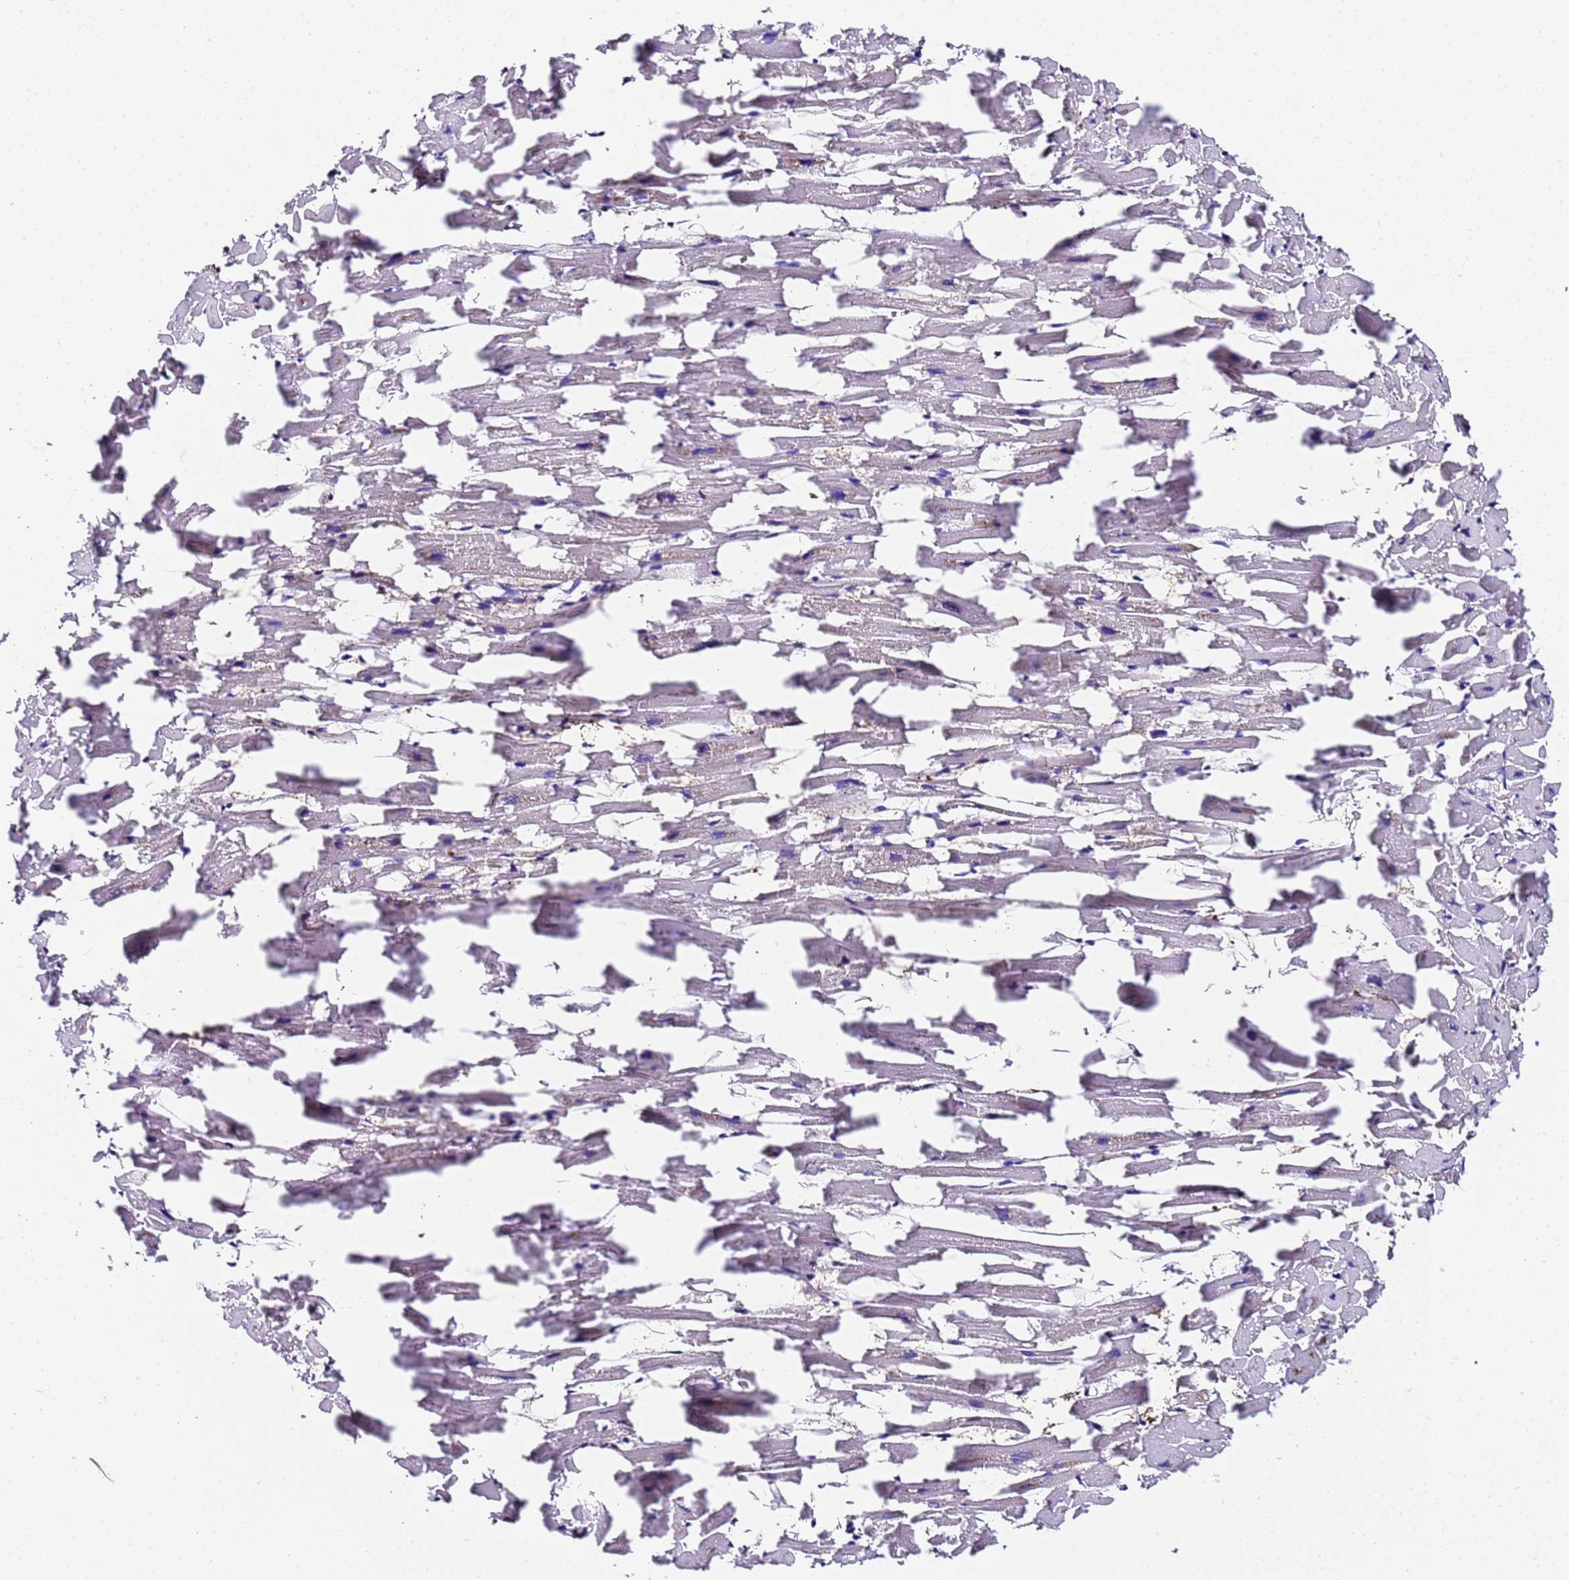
{"staining": {"intensity": "moderate", "quantity": "<25%", "location": "cytoplasmic/membranous"}, "tissue": "heart muscle", "cell_type": "Cardiomyocytes", "image_type": "normal", "snomed": [{"axis": "morphology", "description": "Normal tissue, NOS"}, {"axis": "topography", "description": "Heart"}], "caption": "High-power microscopy captured an immunohistochemistry micrograph of benign heart muscle, revealing moderate cytoplasmic/membranous positivity in approximately <25% of cardiomyocytes.", "gene": "FTL", "patient": {"sex": "female", "age": 64}}